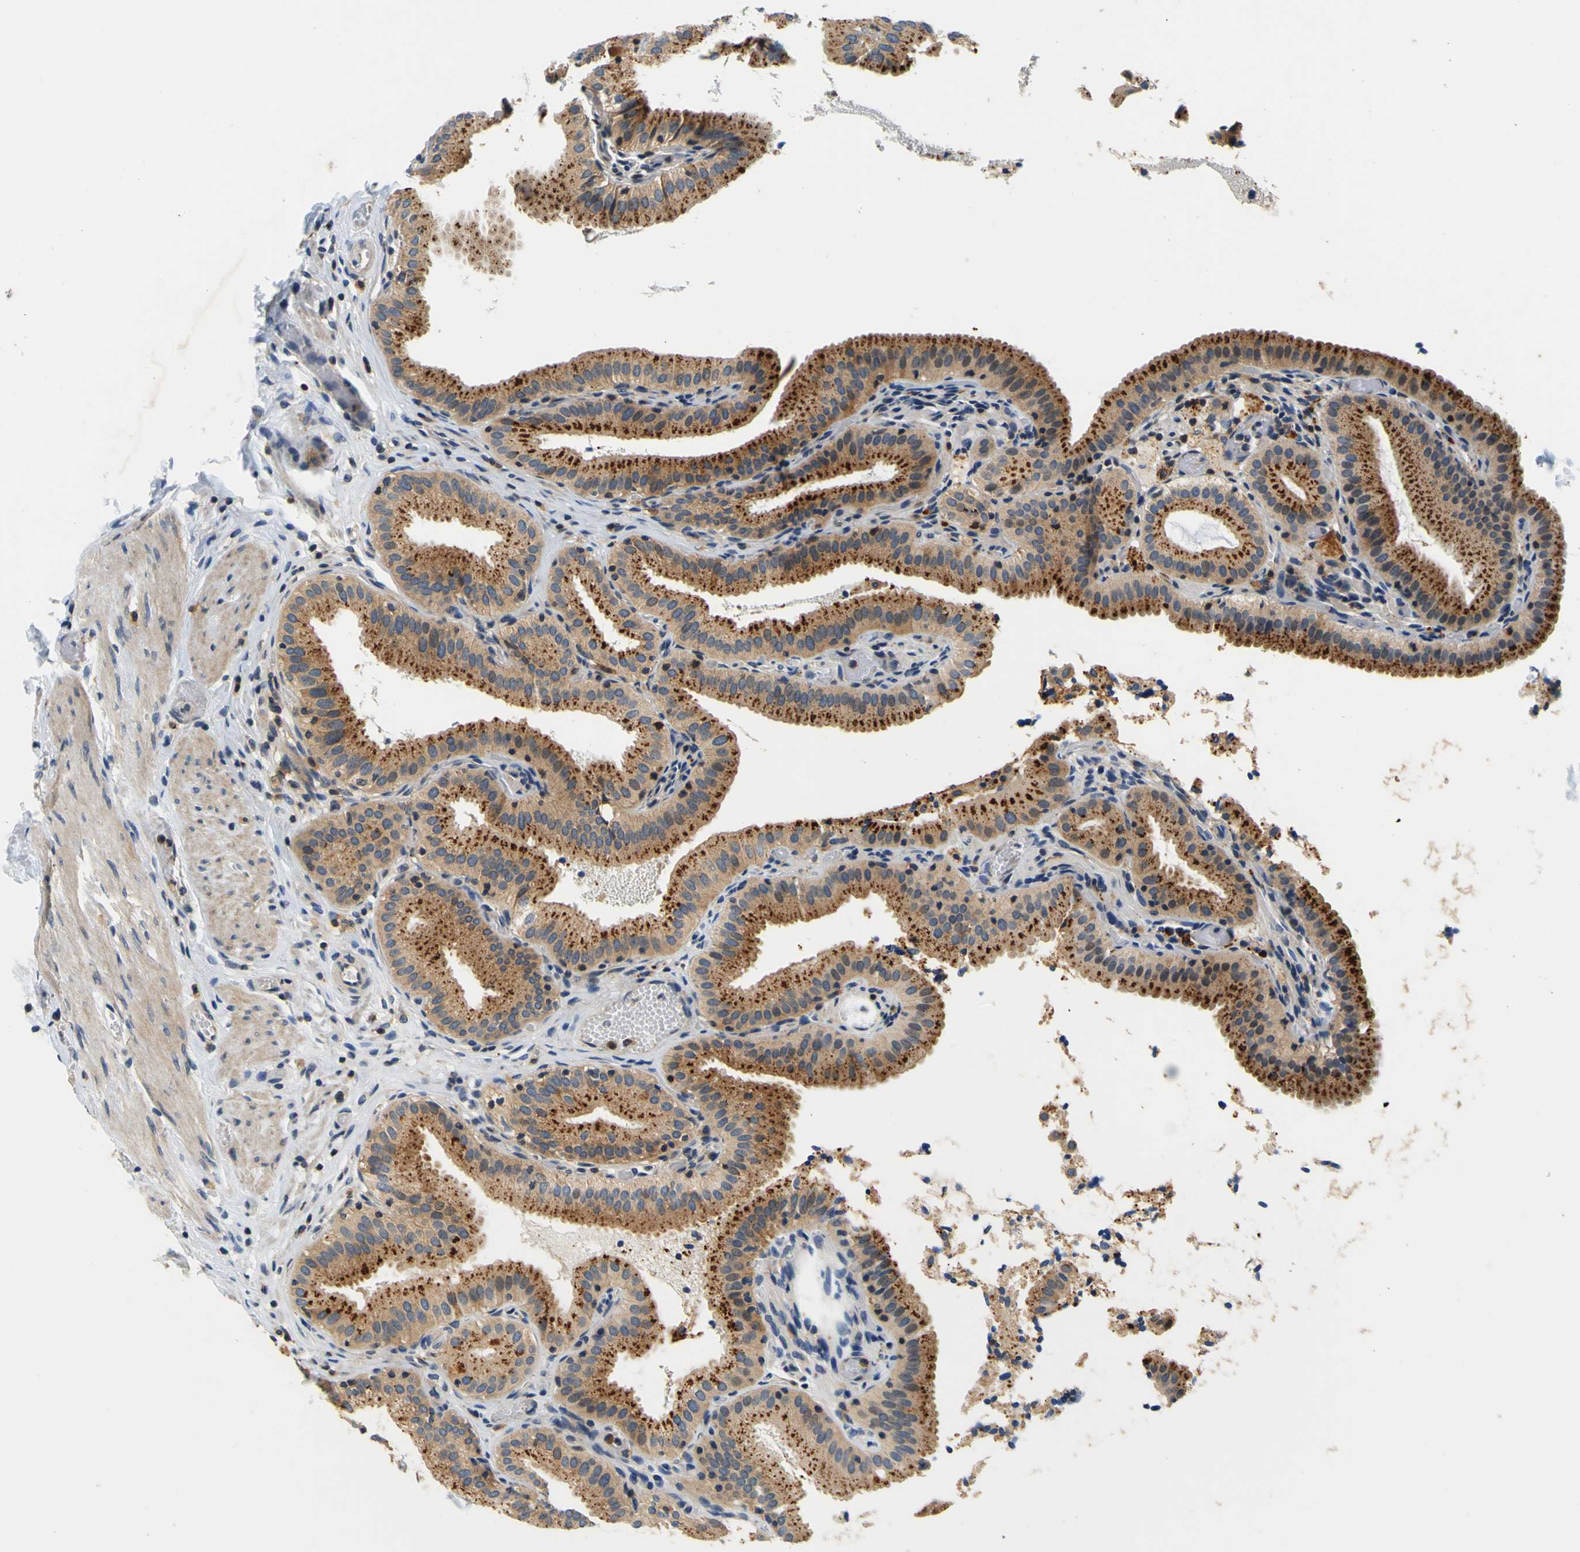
{"staining": {"intensity": "strong", "quantity": ">75%", "location": "cytoplasmic/membranous"}, "tissue": "gallbladder", "cell_type": "Glandular cells", "image_type": "normal", "snomed": [{"axis": "morphology", "description": "Normal tissue, NOS"}, {"axis": "topography", "description": "Gallbladder"}], "caption": "Strong cytoplasmic/membranous positivity for a protein is present in approximately >75% of glandular cells of unremarkable gallbladder using IHC.", "gene": "TNIK", "patient": {"sex": "male", "age": 54}}